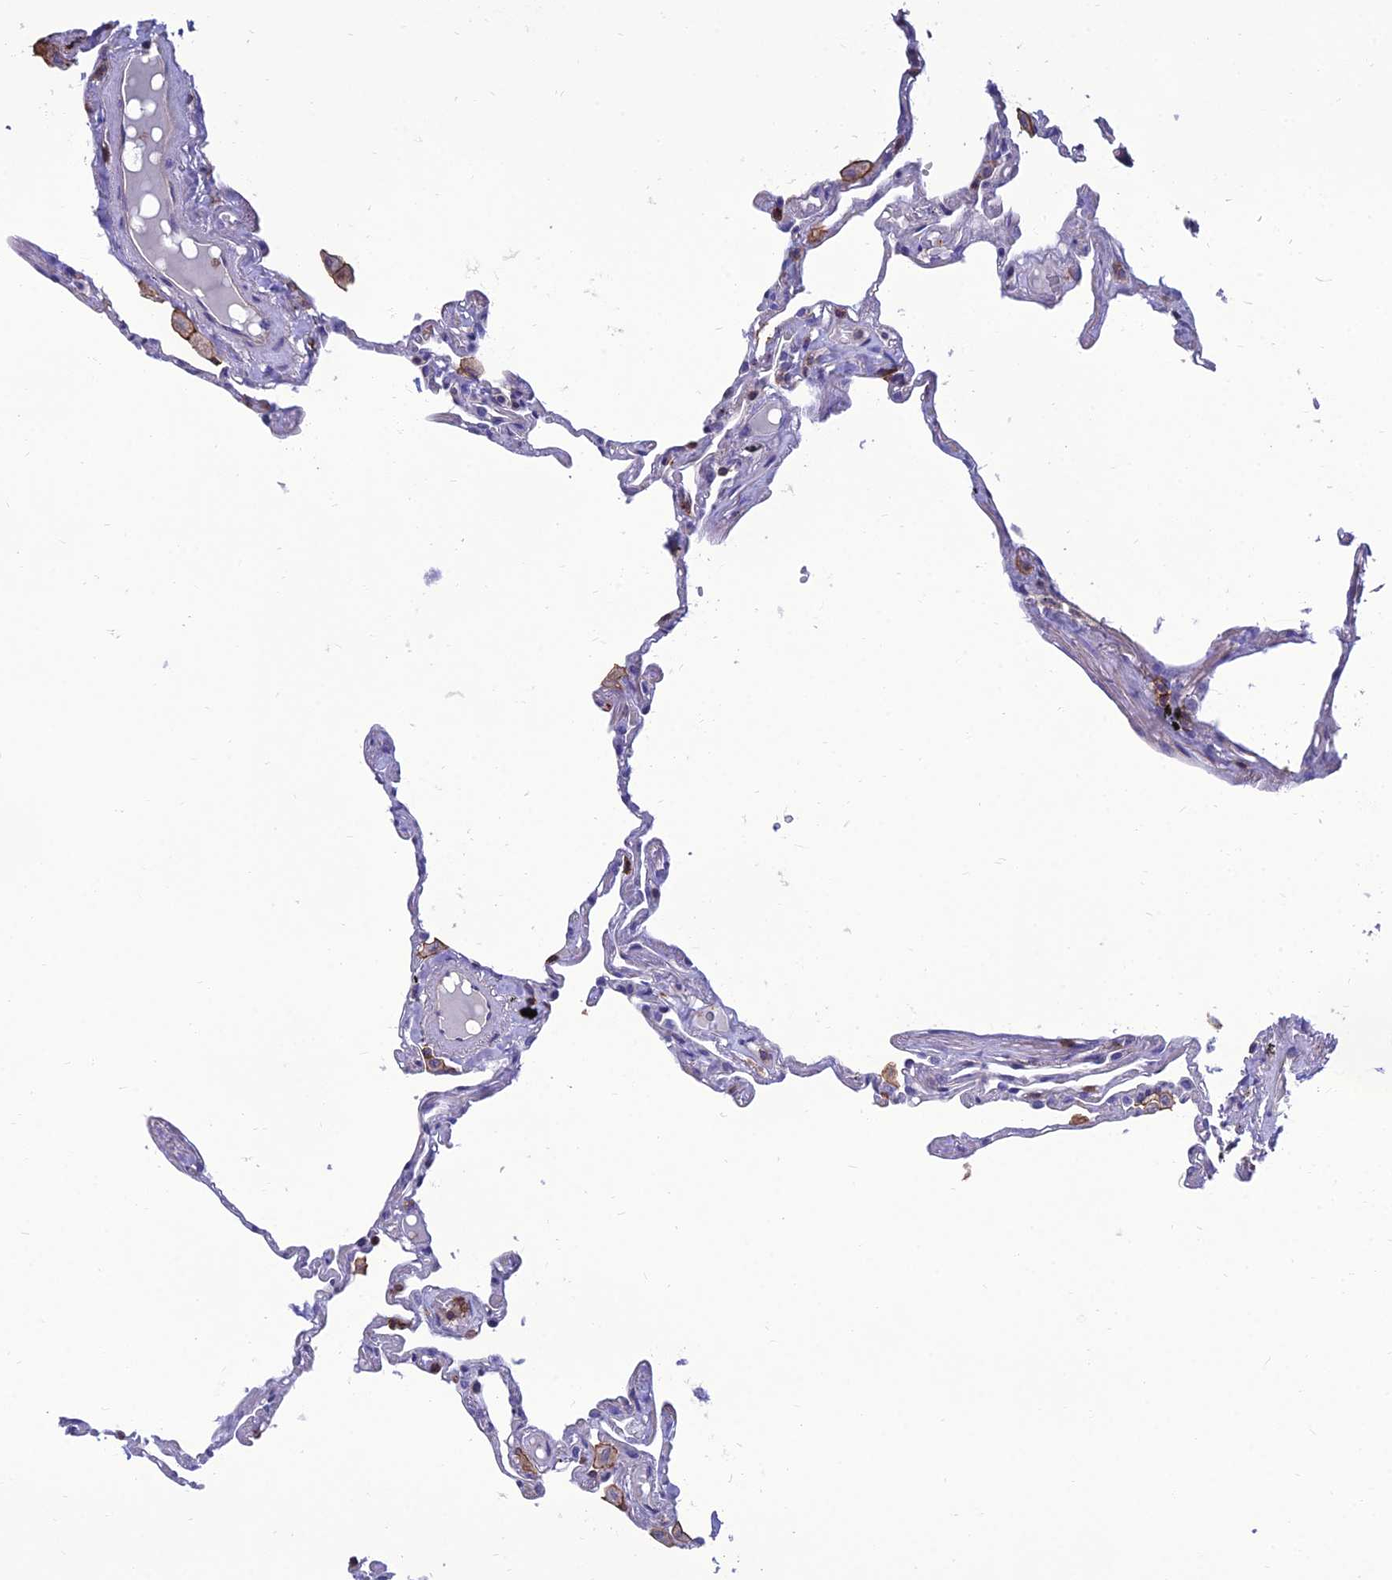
{"staining": {"intensity": "negative", "quantity": "none", "location": "none"}, "tissue": "lung", "cell_type": "Alveolar cells", "image_type": "normal", "snomed": [{"axis": "morphology", "description": "Normal tissue, NOS"}, {"axis": "topography", "description": "Lung"}], "caption": "IHC of normal lung shows no staining in alveolar cells.", "gene": "PPP1R18", "patient": {"sex": "female", "age": 67}}